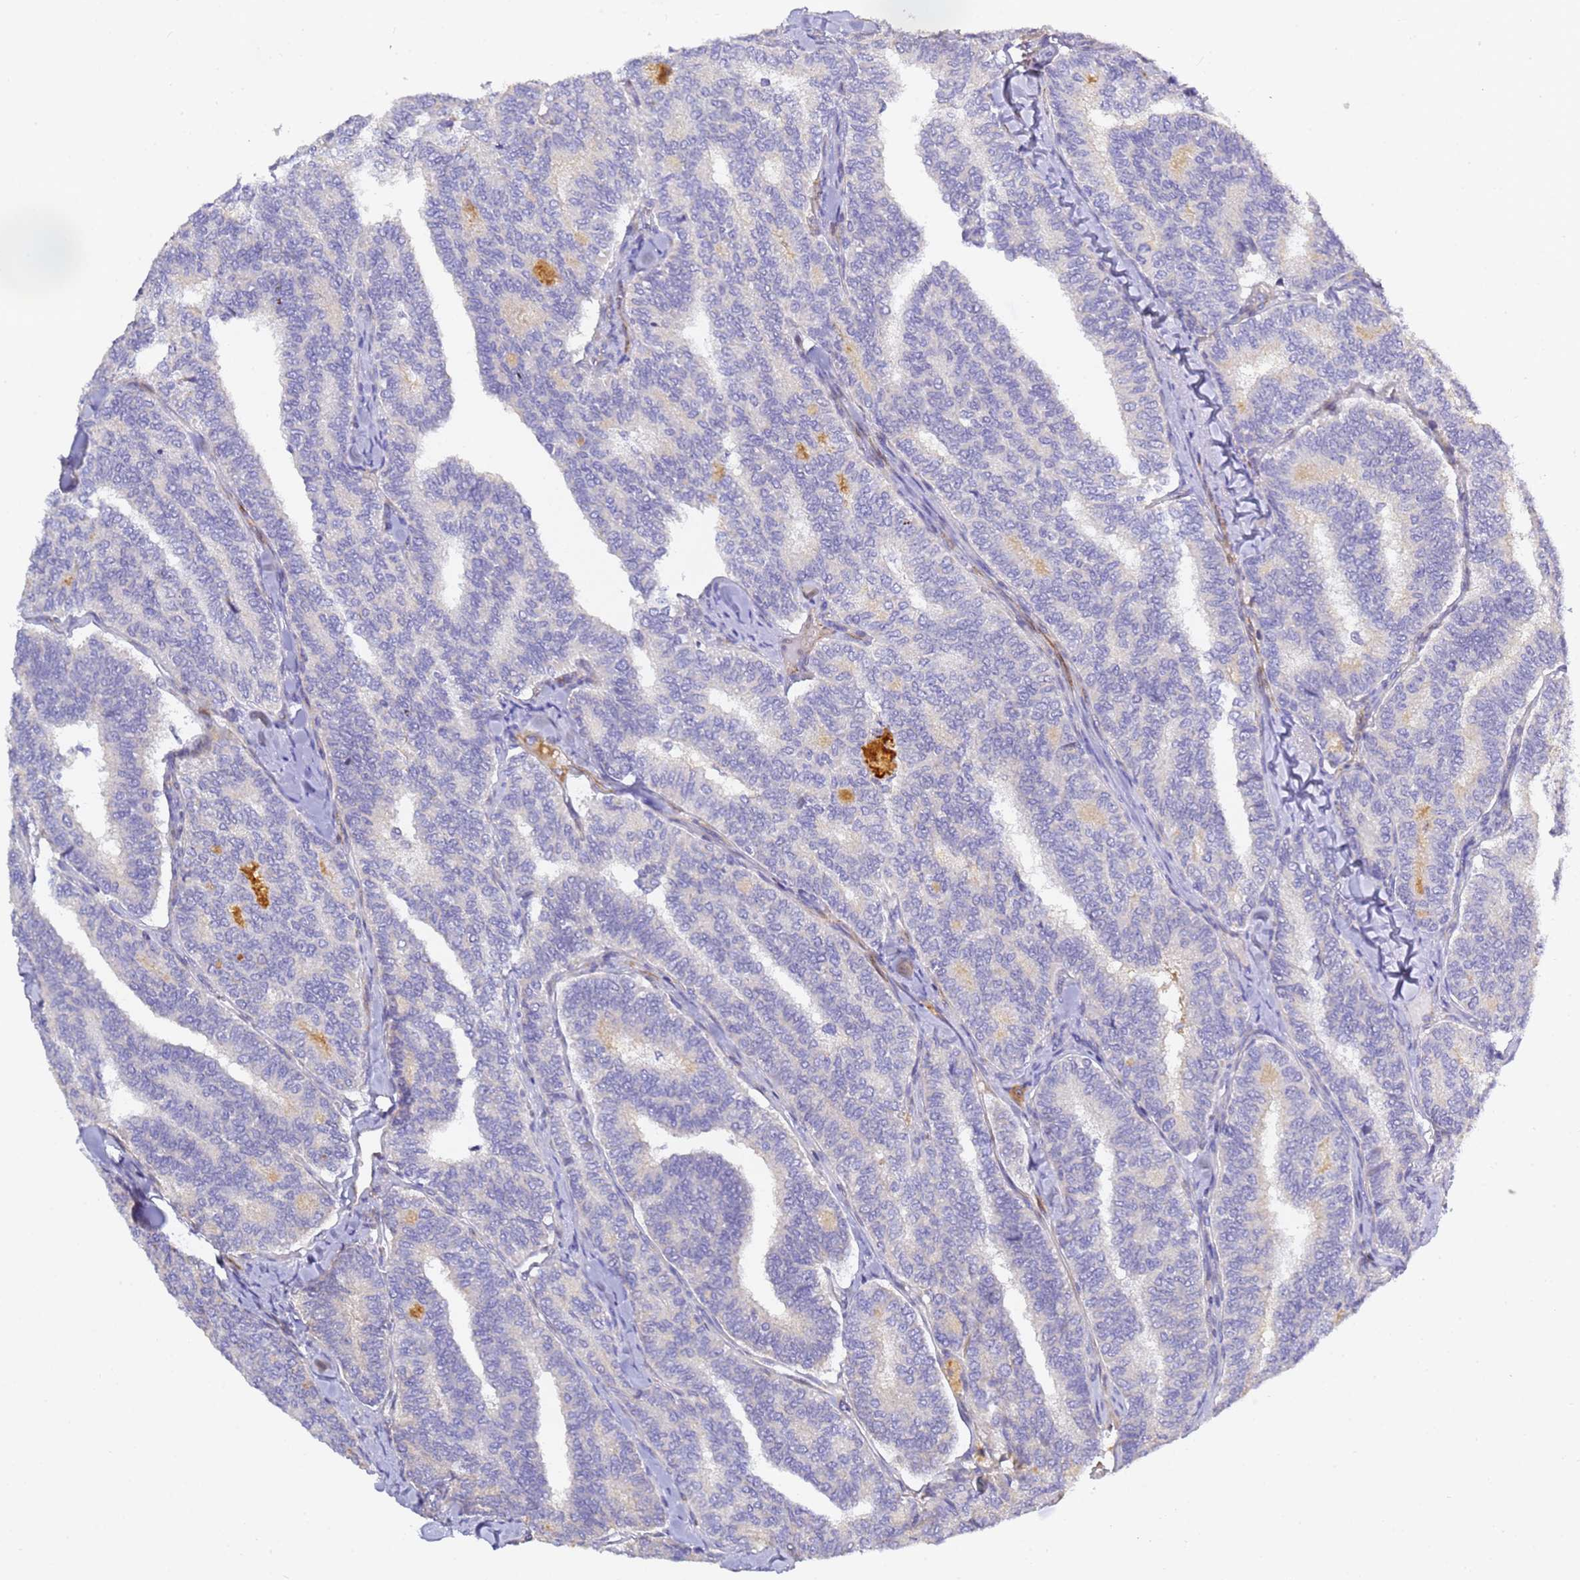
{"staining": {"intensity": "negative", "quantity": "none", "location": "none"}, "tissue": "thyroid cancer", "cell_type": "Tumor cells", "image_type": "cancer", "snomed": [{"axis": "morphology", "description": "Papillary adenocarcinoma, NOS"}, {"axis": "topography", "description": "Thyroid gland"}], "caption": "The immunohistochemistry (IHC) photomicrograph has no significant staining in tumor cells of papillary adenocarcinoma (thyroid) tissue.", "gene": "CFH", "patient": {"sex": "female", "age": 35}}